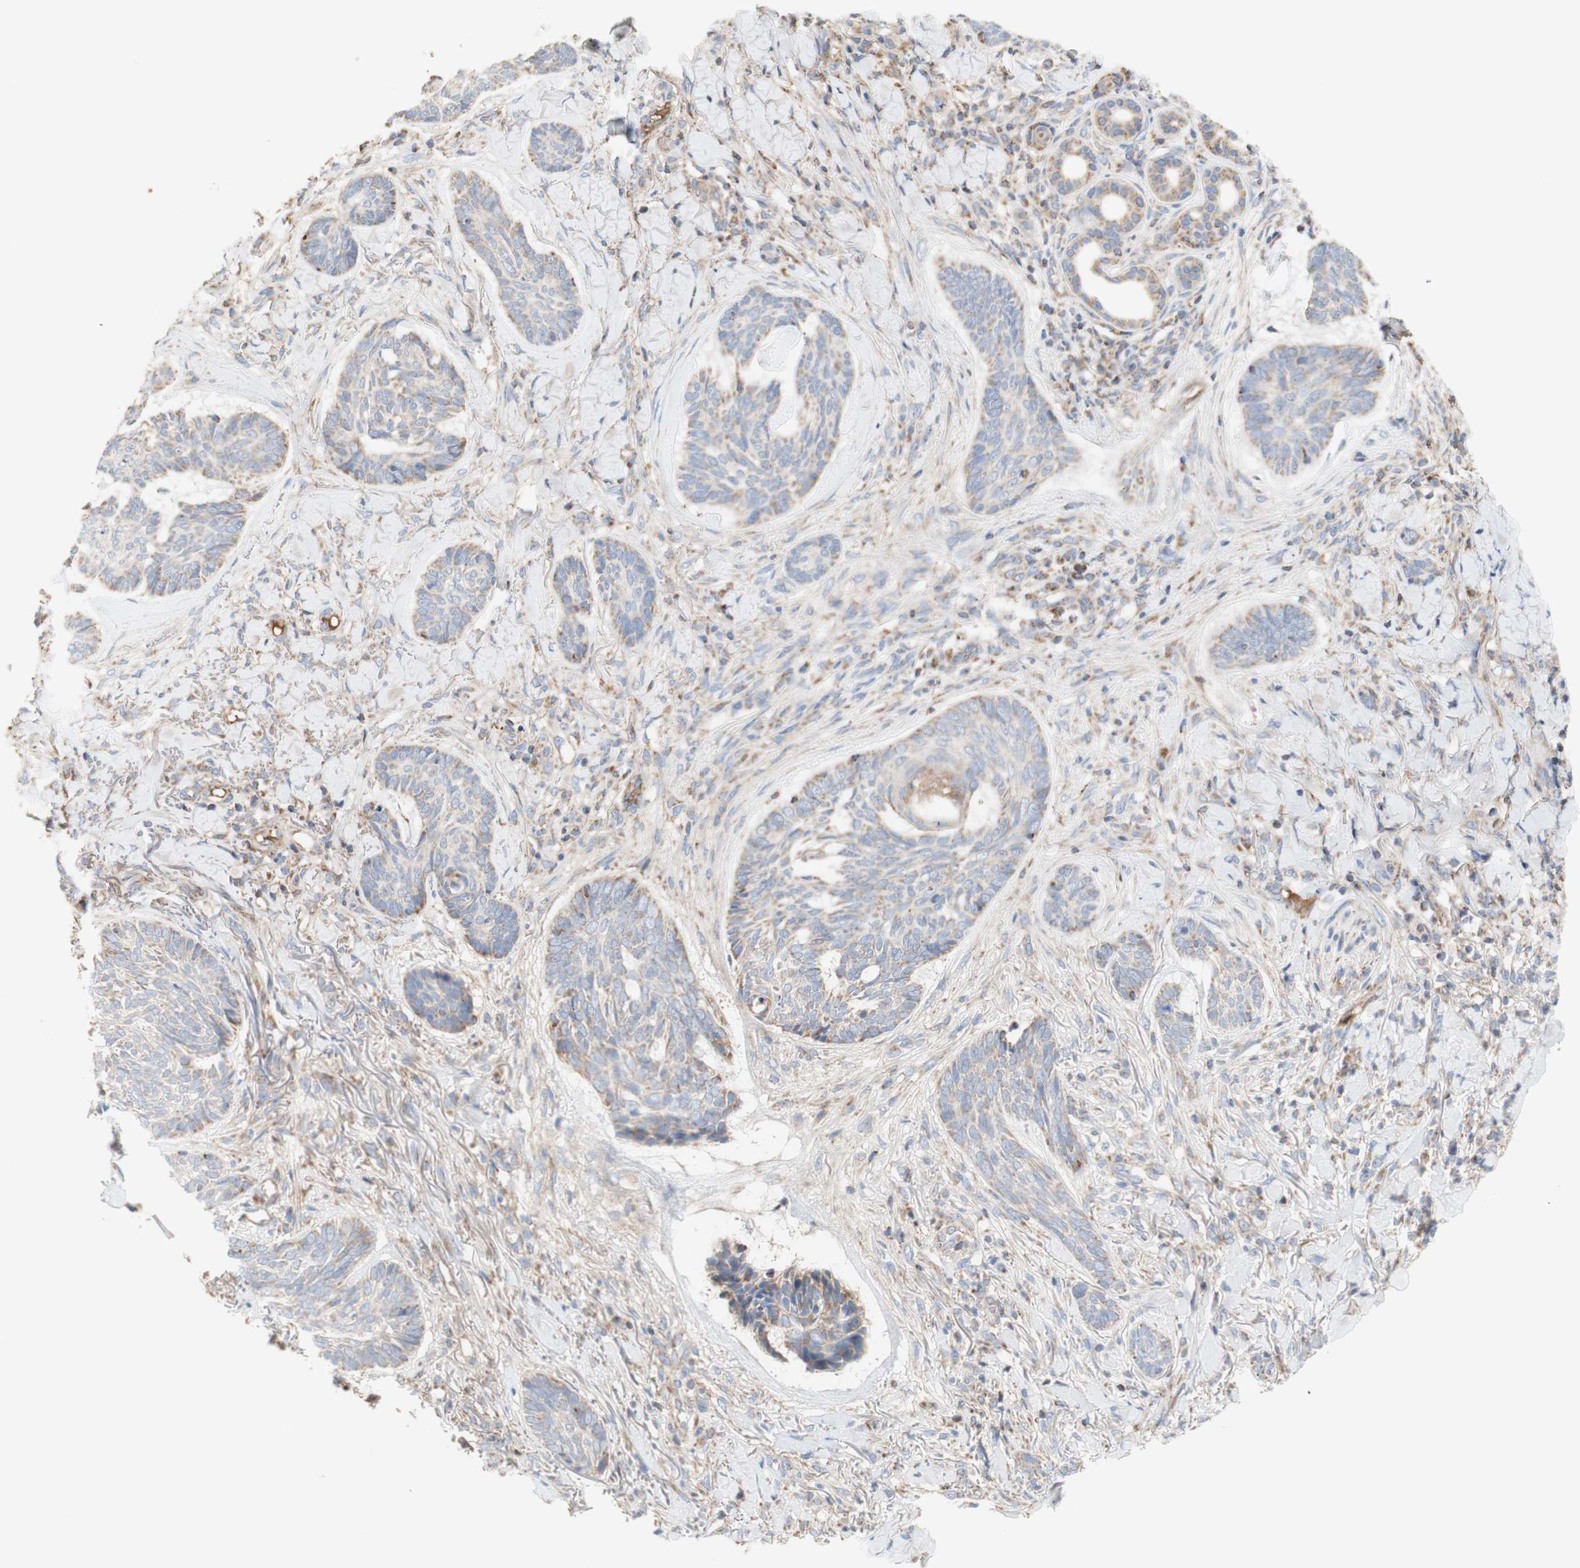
{"staining": {"intensity": "weak", "quantity": "25%-75%", "location": "cytoplasmic/membranous"}, "tissue": "skin cancer", "cell_type": "Tumor cells", "image_type": "cancer", "snomed": [{"axis": "morphology", "description": "Basal cell carcinoma"}, {"axis": "topography", "description": "Skin"}], "caption": "A brown stain shows weak cytoplasmic/membranous positivity of a protein in human skin basal cell carcinoma tumor cells. (brown staining indicates protein expression, while blue staining denotes nuclei).", "gene": "SDHB", "patient": {"sex": "male", "age": 43}}